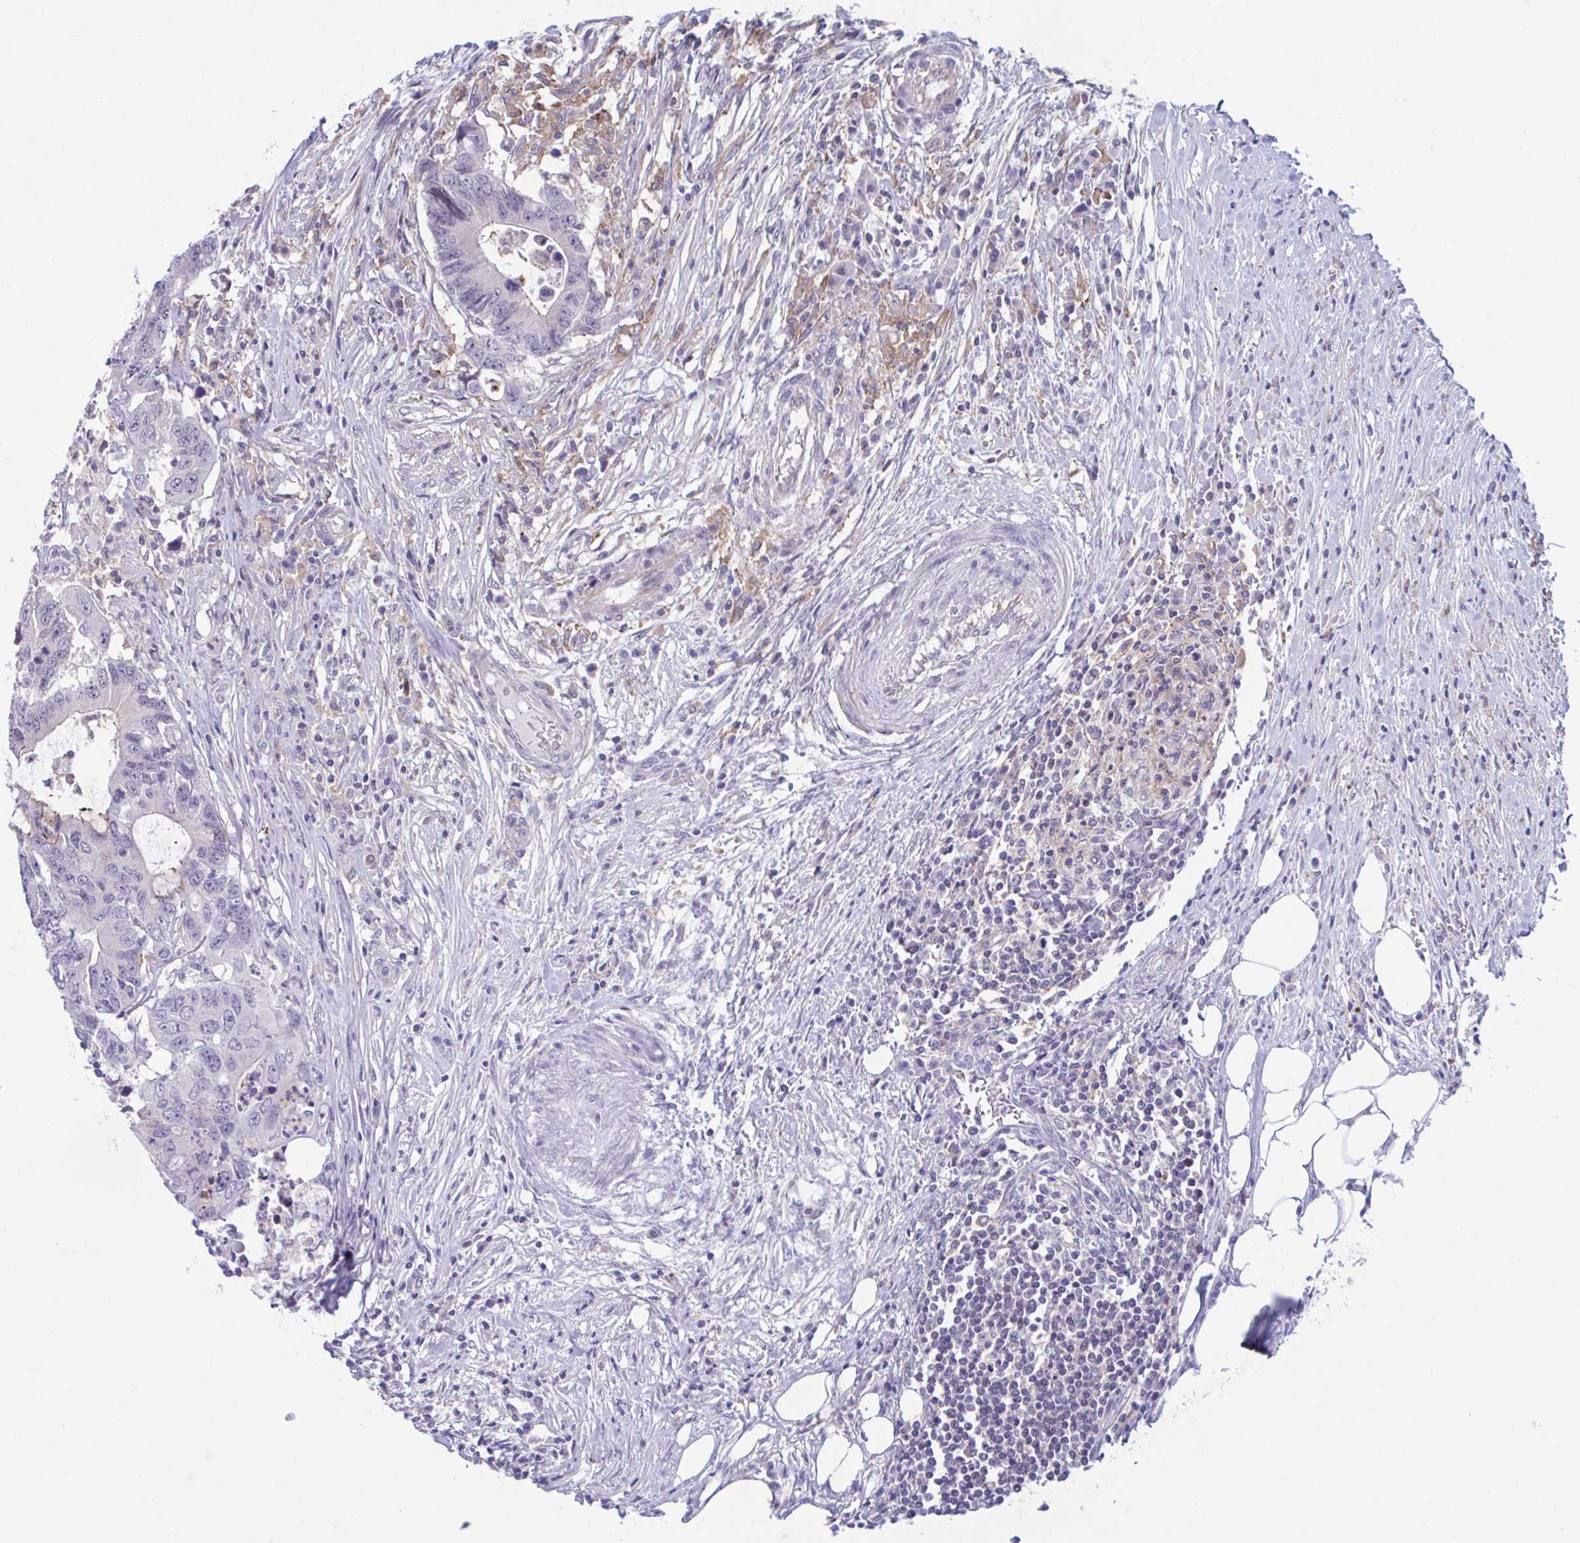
{"staining": {"intensity": "negative", "quantity": "none", "location": "none"}, "tissue": "colorectal cancer", "cell_type": "Tumor cells", "image_type": "cancer", "snomed": [{"axis": "morphology", "description": "Adenocarcinoma, NOS"}, {"axis": "topography", "description": "Colon"}], "caption": "Colorectal cancer (adenocarcinoma) was stained to show a protein in brown. There is no significant positivity in tumor cells. The staining is performed using DAB (3,3'-diaminobenzidine) brown chromogen with nuclei counter-stained in using hematoxylin.", "gene": "ADAT3", "patient": {"sex": "male", "age": 71}}